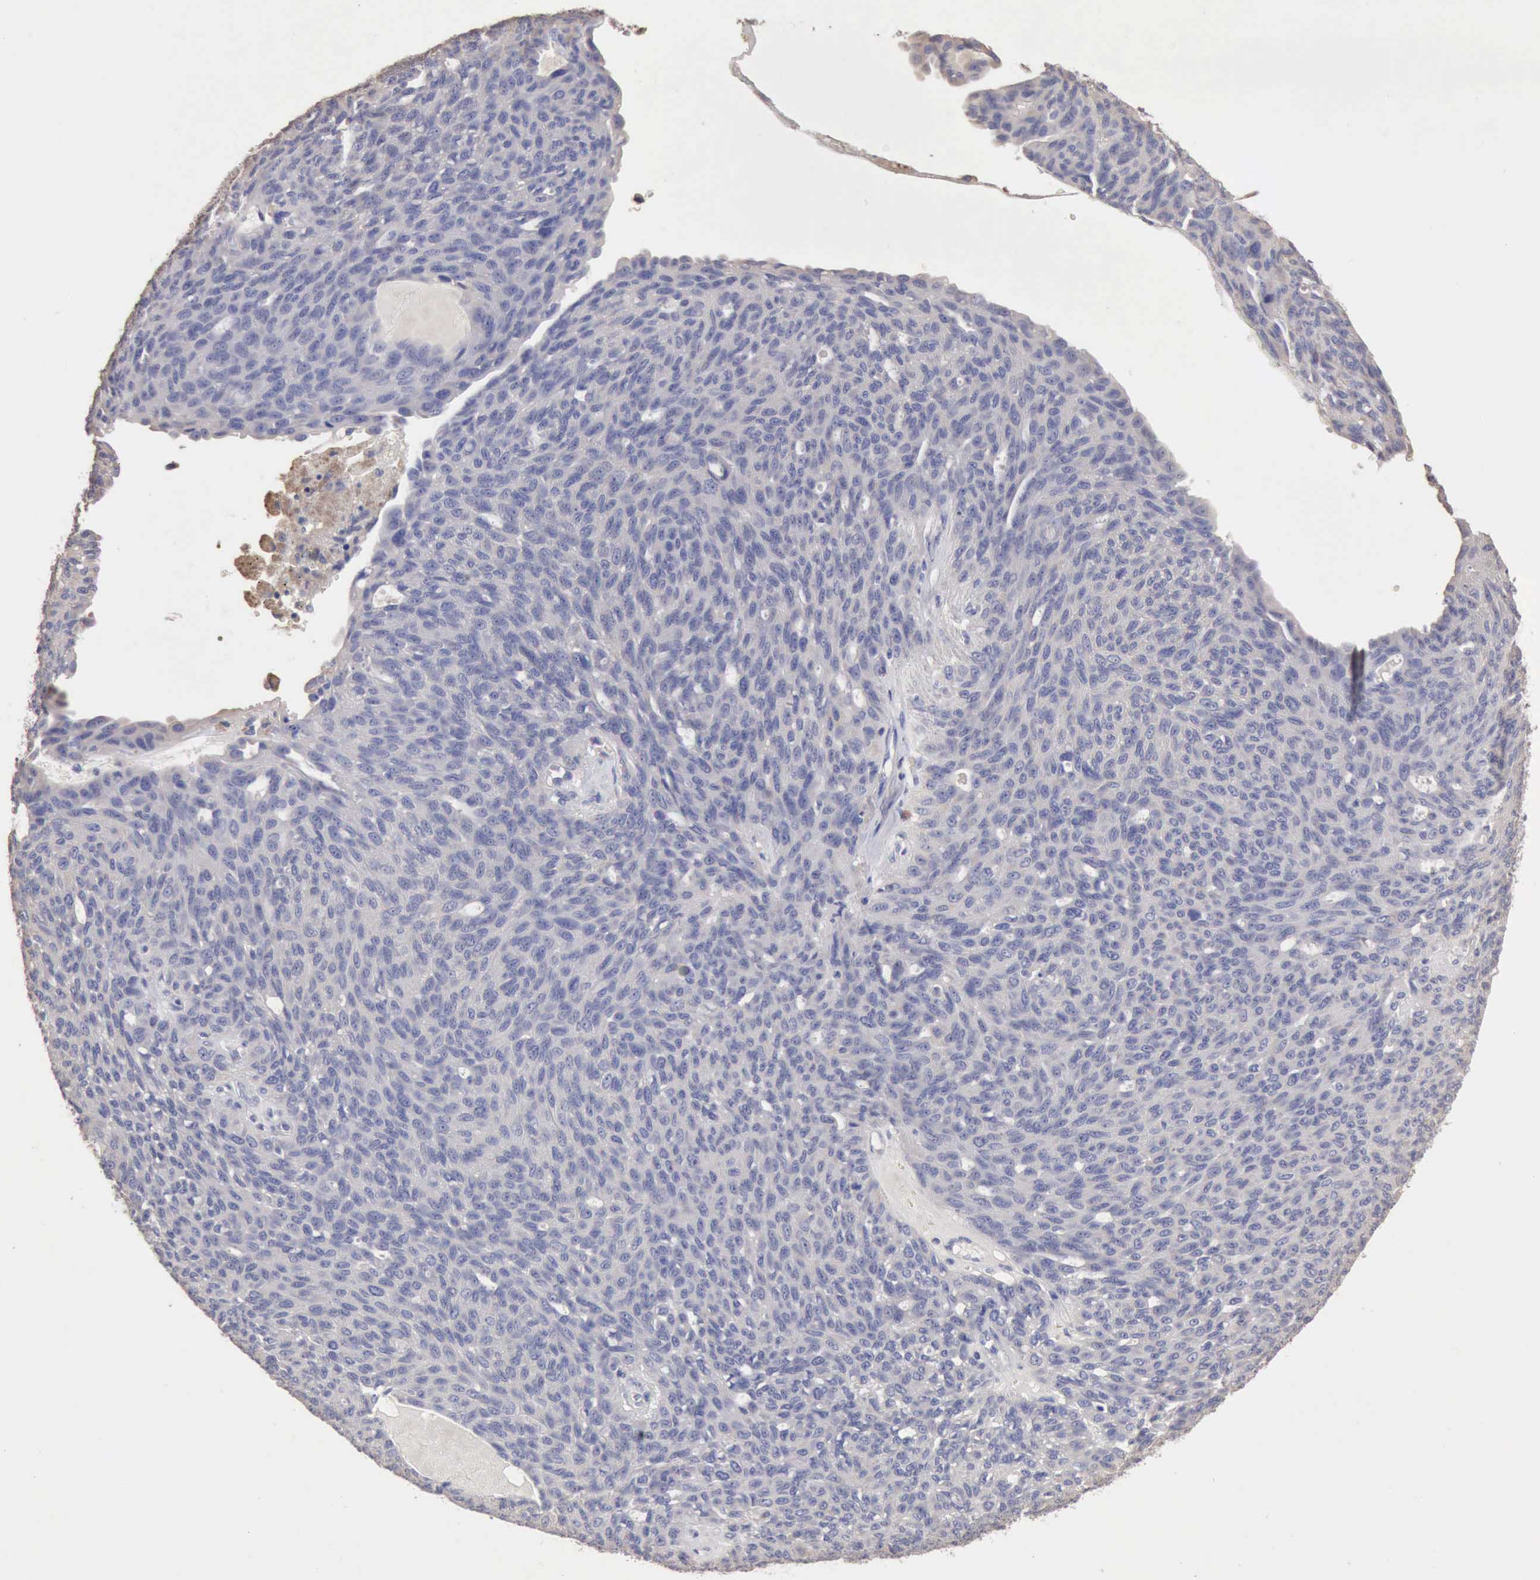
{"staining": {"intensity": "negative", "quantity": "none", "location": "none"}, "tissue": "ovarian cancer", "cell_type": "Tumor cells", "image_type": "cancer", "snomed": [{"axis": "morphology", "description": "Carcinoma, endometroid"}, {"axis": "topography", "description": "Ovary"}], "caption": "A histopathology image of ovarian cancer (endometroid carcinoma) stained for a protein displays no brown staining in tumor cells. (Brightfield microscopy of DAB (3,3'-diaminobenzidine) immunohistochemistry (IHC) at high magnification).", "gene": "KRT6B", "patient": {"sex": "female", "age": 60}}